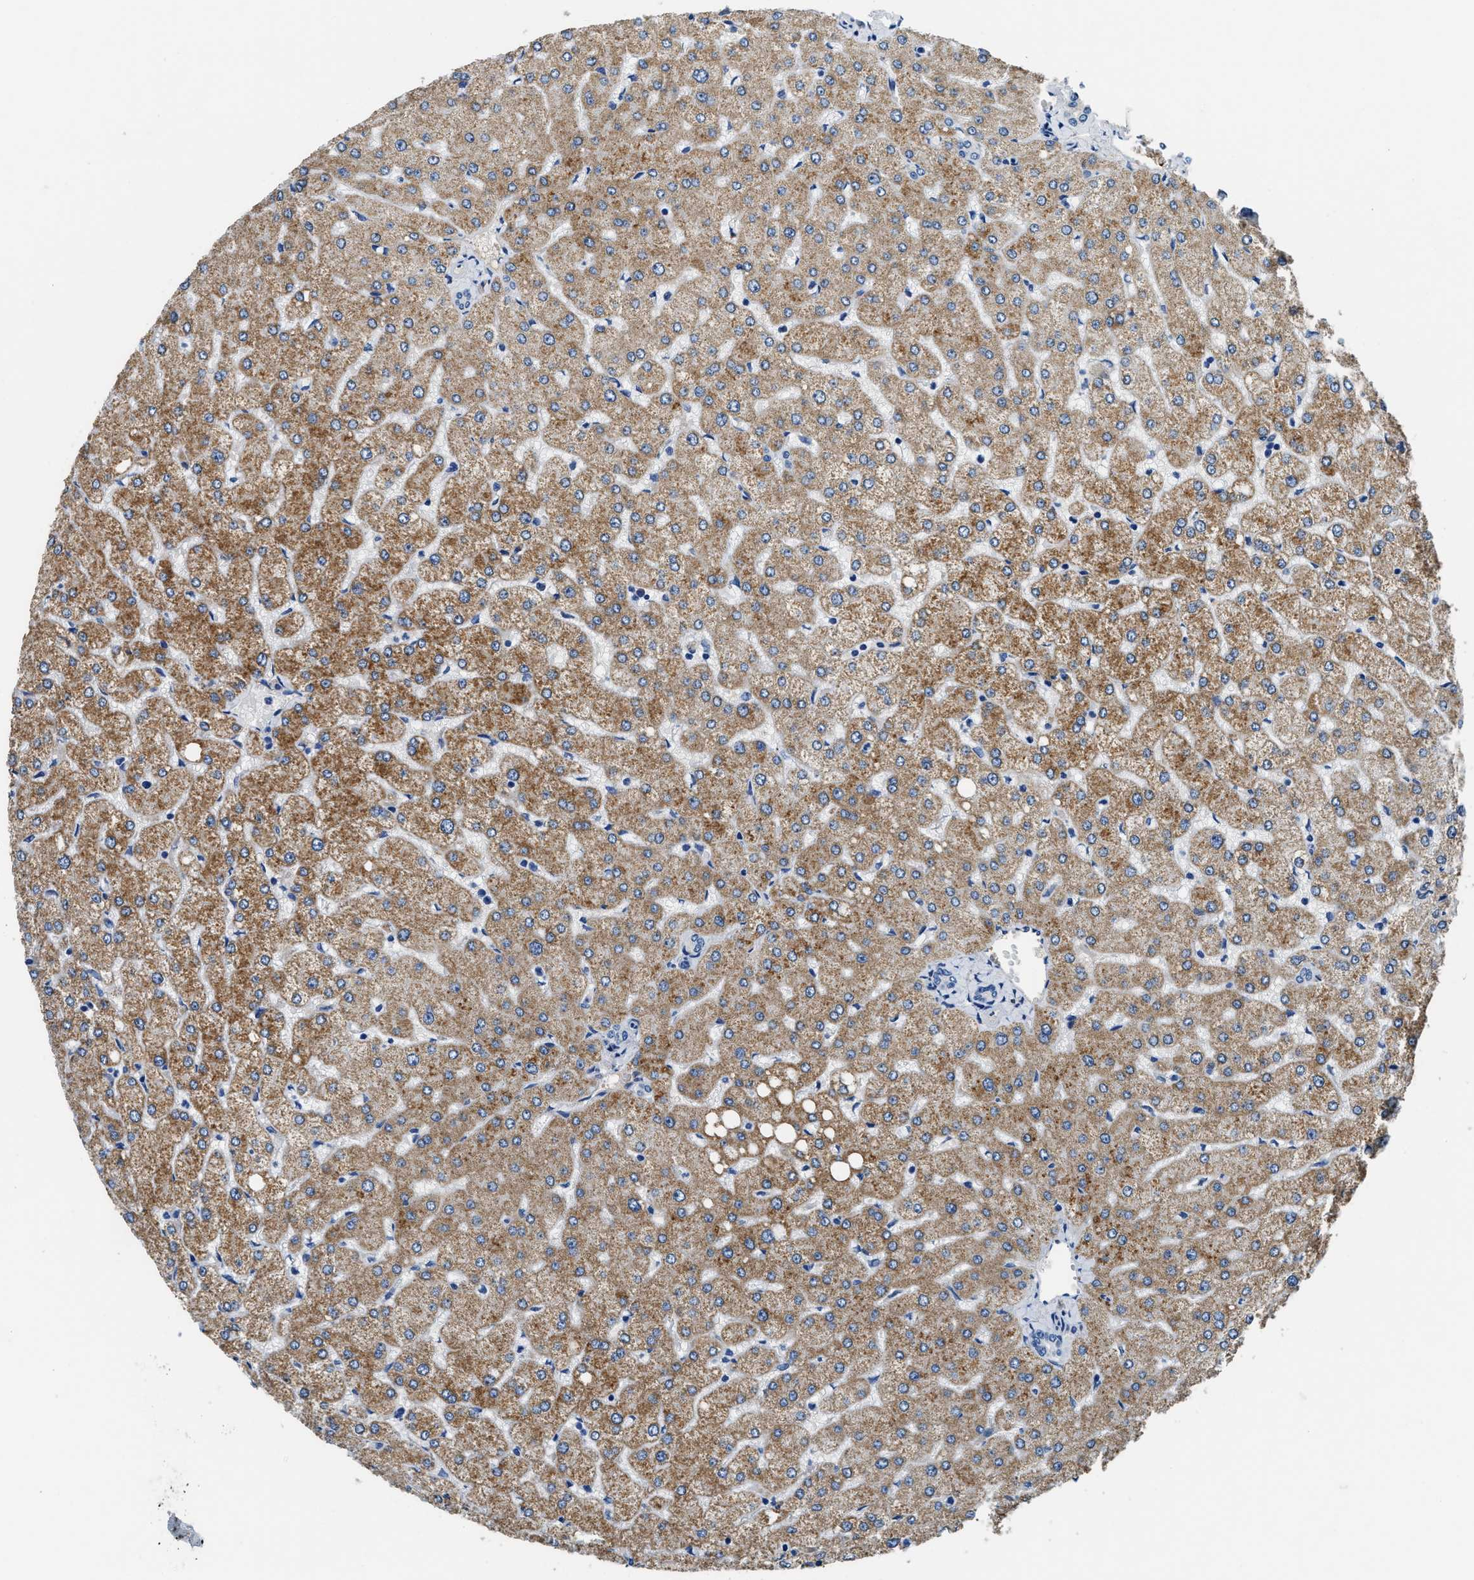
{"staining": {"intensity": "negative", "quantity": "none", "location": "none"}, "tissue": "liver", "cell_type": "Cholangiocytes", "image_type": "normal", "snomed": [{"axis": "morphology", "description": "Normal tissue, NOS"}, {"axis": "topography", "description": "Liver"}], "caption": "Liver stained for a protein using immunohistochemistry shows no positivity cholangiocytes.", "gene": "PCK2", "patient": {"sex": "female", "age": 54}}